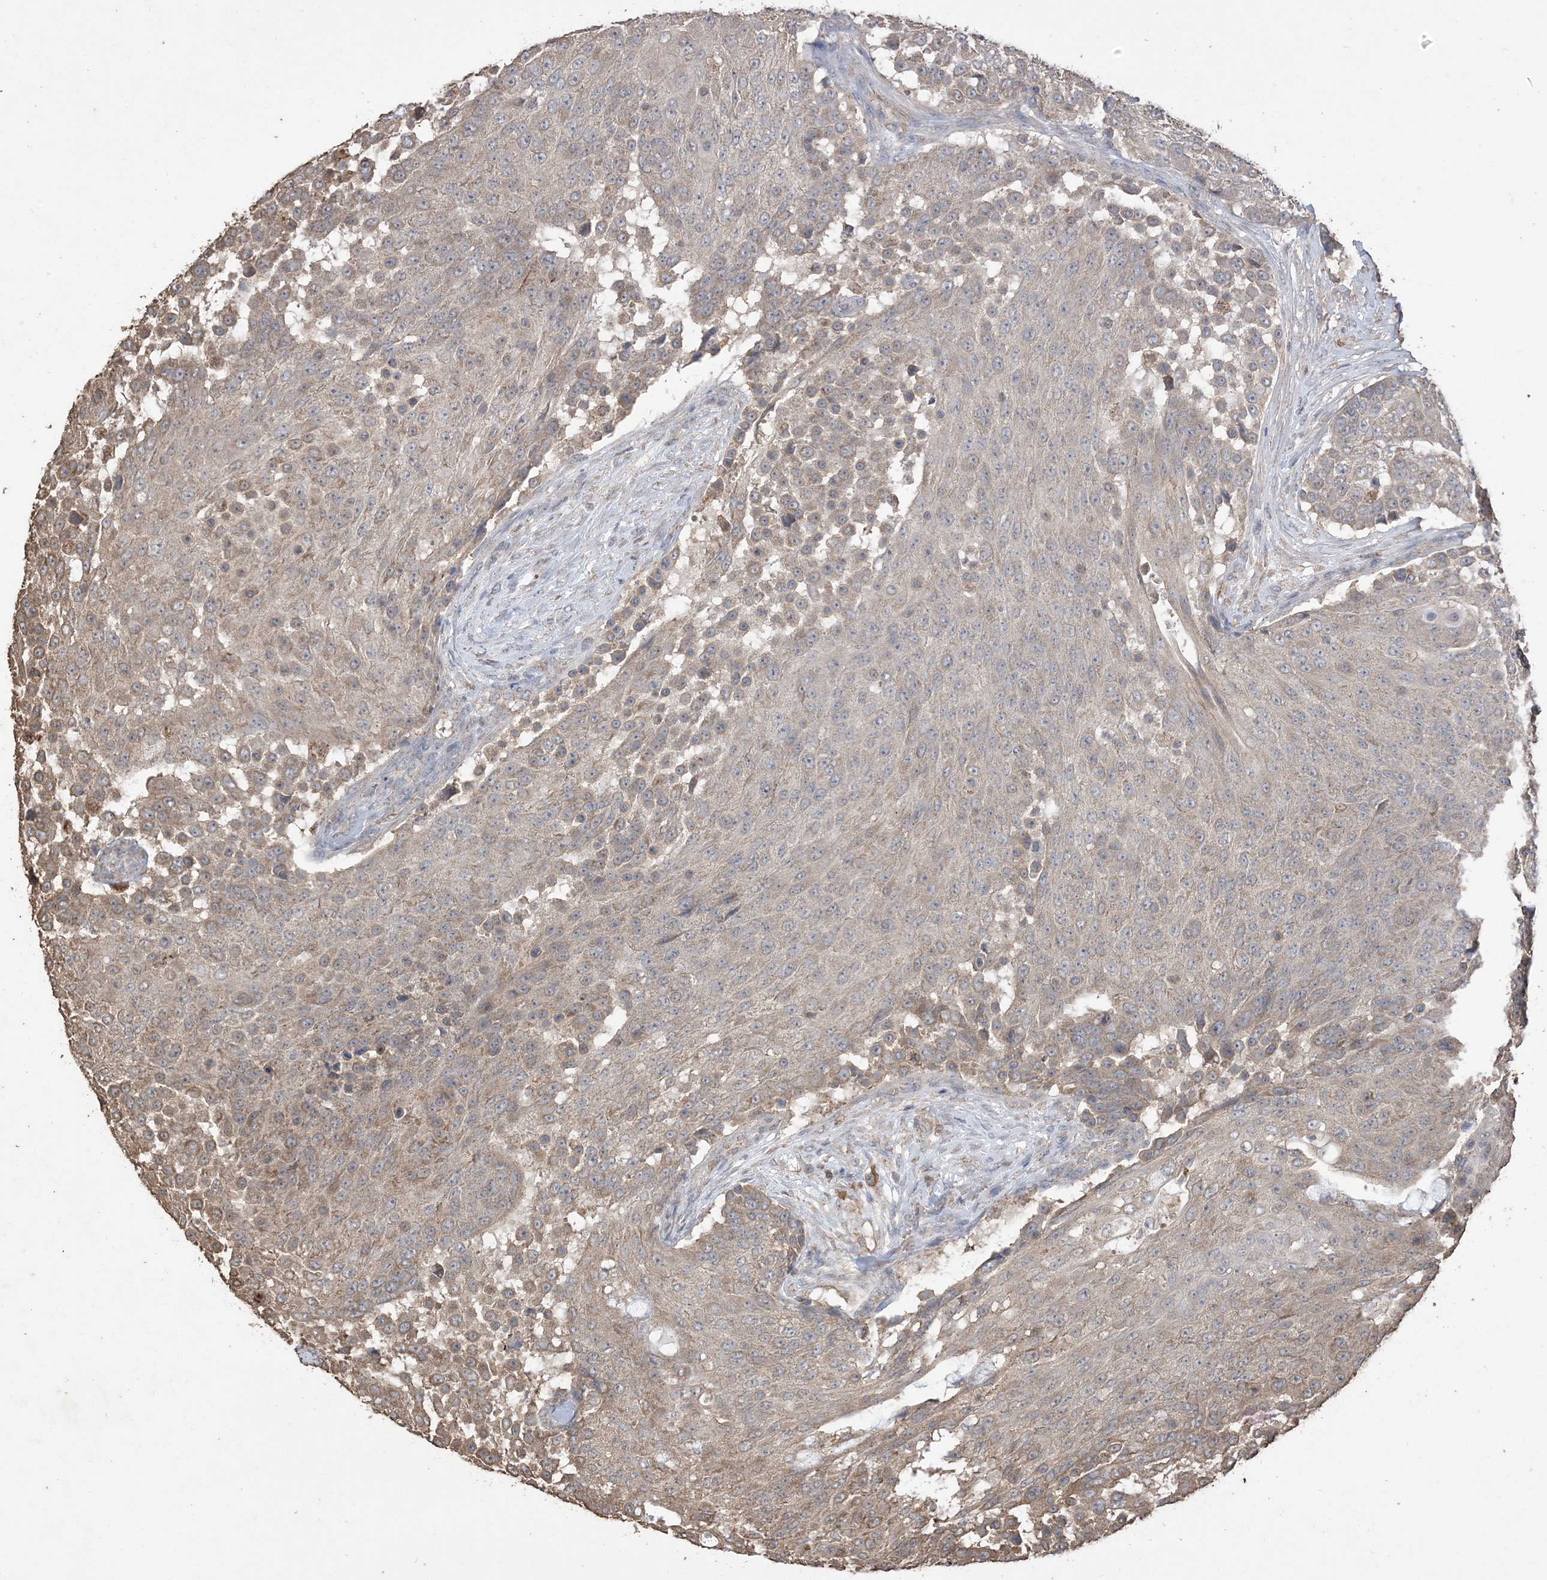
{"staining": {"intensity": "weak", "quantity": "<25%", "location": "cytoplasmic/membranous"}, "tissue": "urothelial cancer", "cell_type": "Tumor cells", "image_type": "cancer", "snomed": [{"axis": "morphology", "description": "Urothelial carcinoma, High grade"}, {"axis": "topography", "description": "Urinary bladder"}], "caption": "Tumor cells are negative for protein expression in human high-grade urothelial carcinoma.", "gene": "HPS4", "patient": {"sex": "female", "age": 63}}